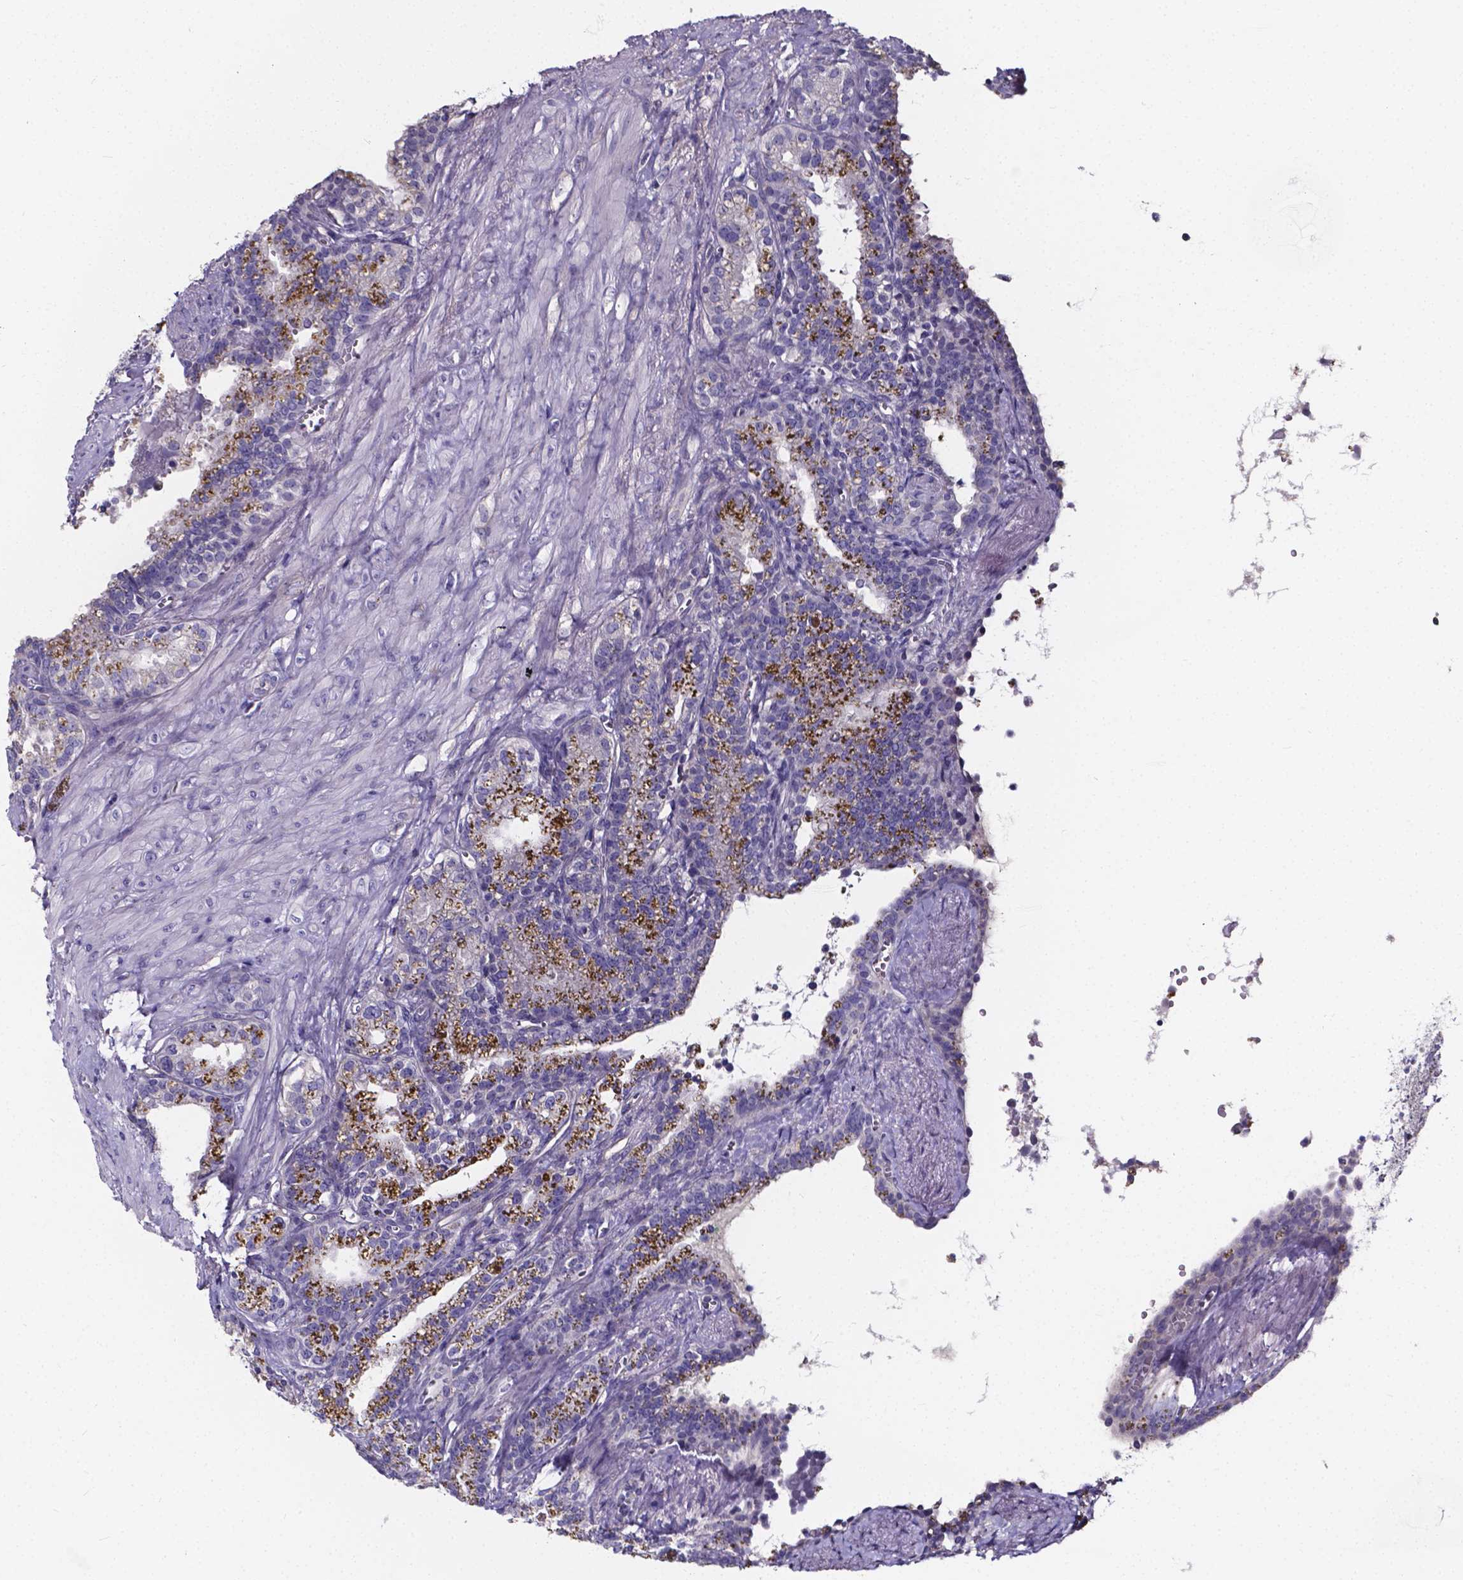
{"staining": {"intensity": "negative", "quantity": "none", "location": "none"}, "tissue": "seminal vesicle", "cell_type": "Glandular cells", "image_type": "normal", "snomed": [{"axis": "morphology", "description": "Normal tissue, NOS"}, {"axis": "morphology", "description": "Urothelial carcinoma, NOS"}, {"axis": "topography", "description": "Urinary bladder"}, {"axis": "topography", "description": "Seminal veicle"}], "caption": "This is an immunohistochemistry (IHC) micrograph of unremarkable human seminal vesicle. There is no staining in glandular cells.", "gene": "CACNG8", "patient": {"sex": "male", "age": 76}}